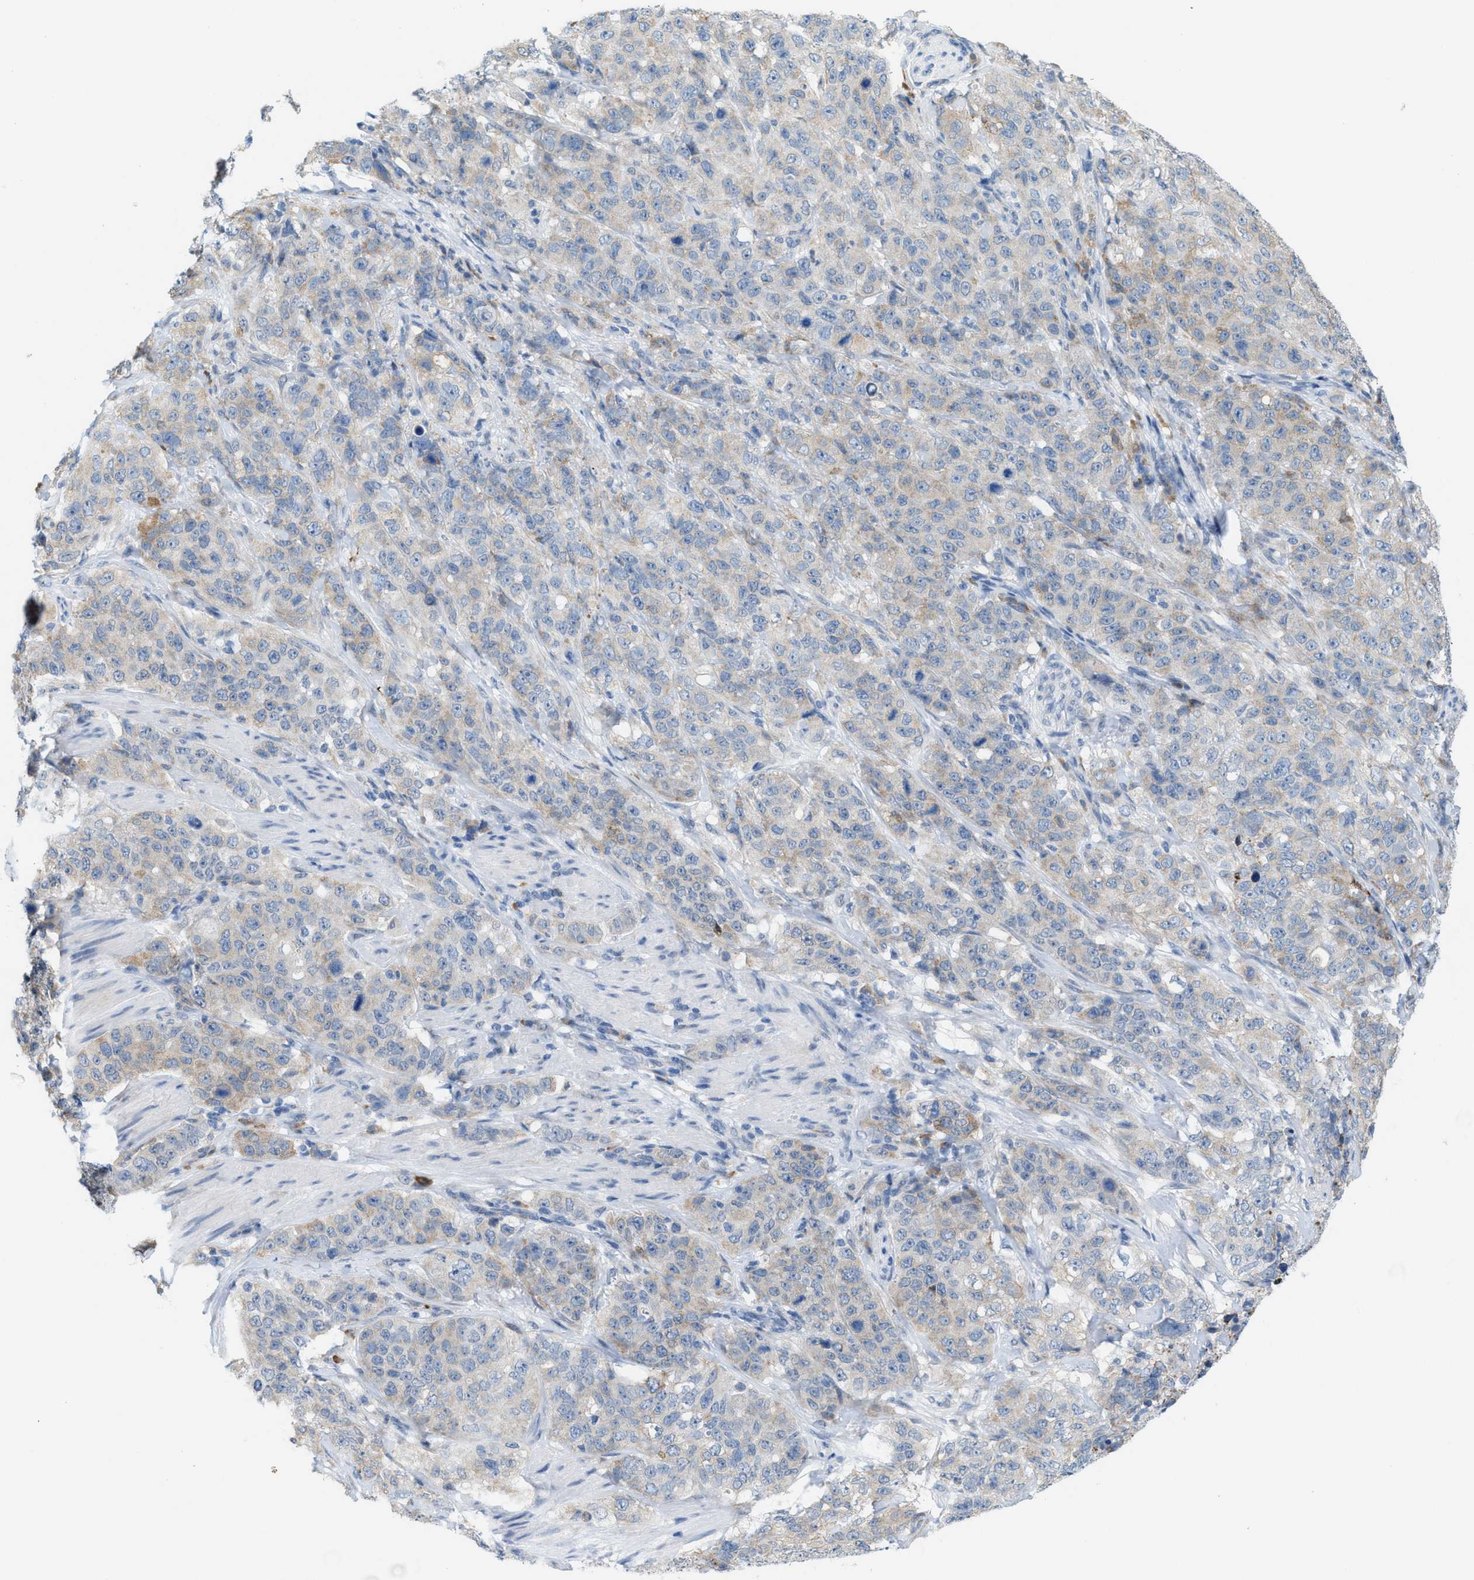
{"staining": {"intensity": "weak", "quantity": "<25%", "location": "cytoplasmic/membranous"}, "tissue": "stomach cancer", "cell_type": "Tumor cells", "image_type": "cancer", "snomed": [{"axis": "morphology", "description": "Adenocarcinoma, NOS"}, {"axis": "topography", "description": "Stomach"}], "caption": "This is a micrograph of immunohistochemistry staining of stomach cancer (adenocarcinoma), which shows no expression in tumor cells.", "gene": "KIFC3", "patient": {"sex": "male", "age": 48}}